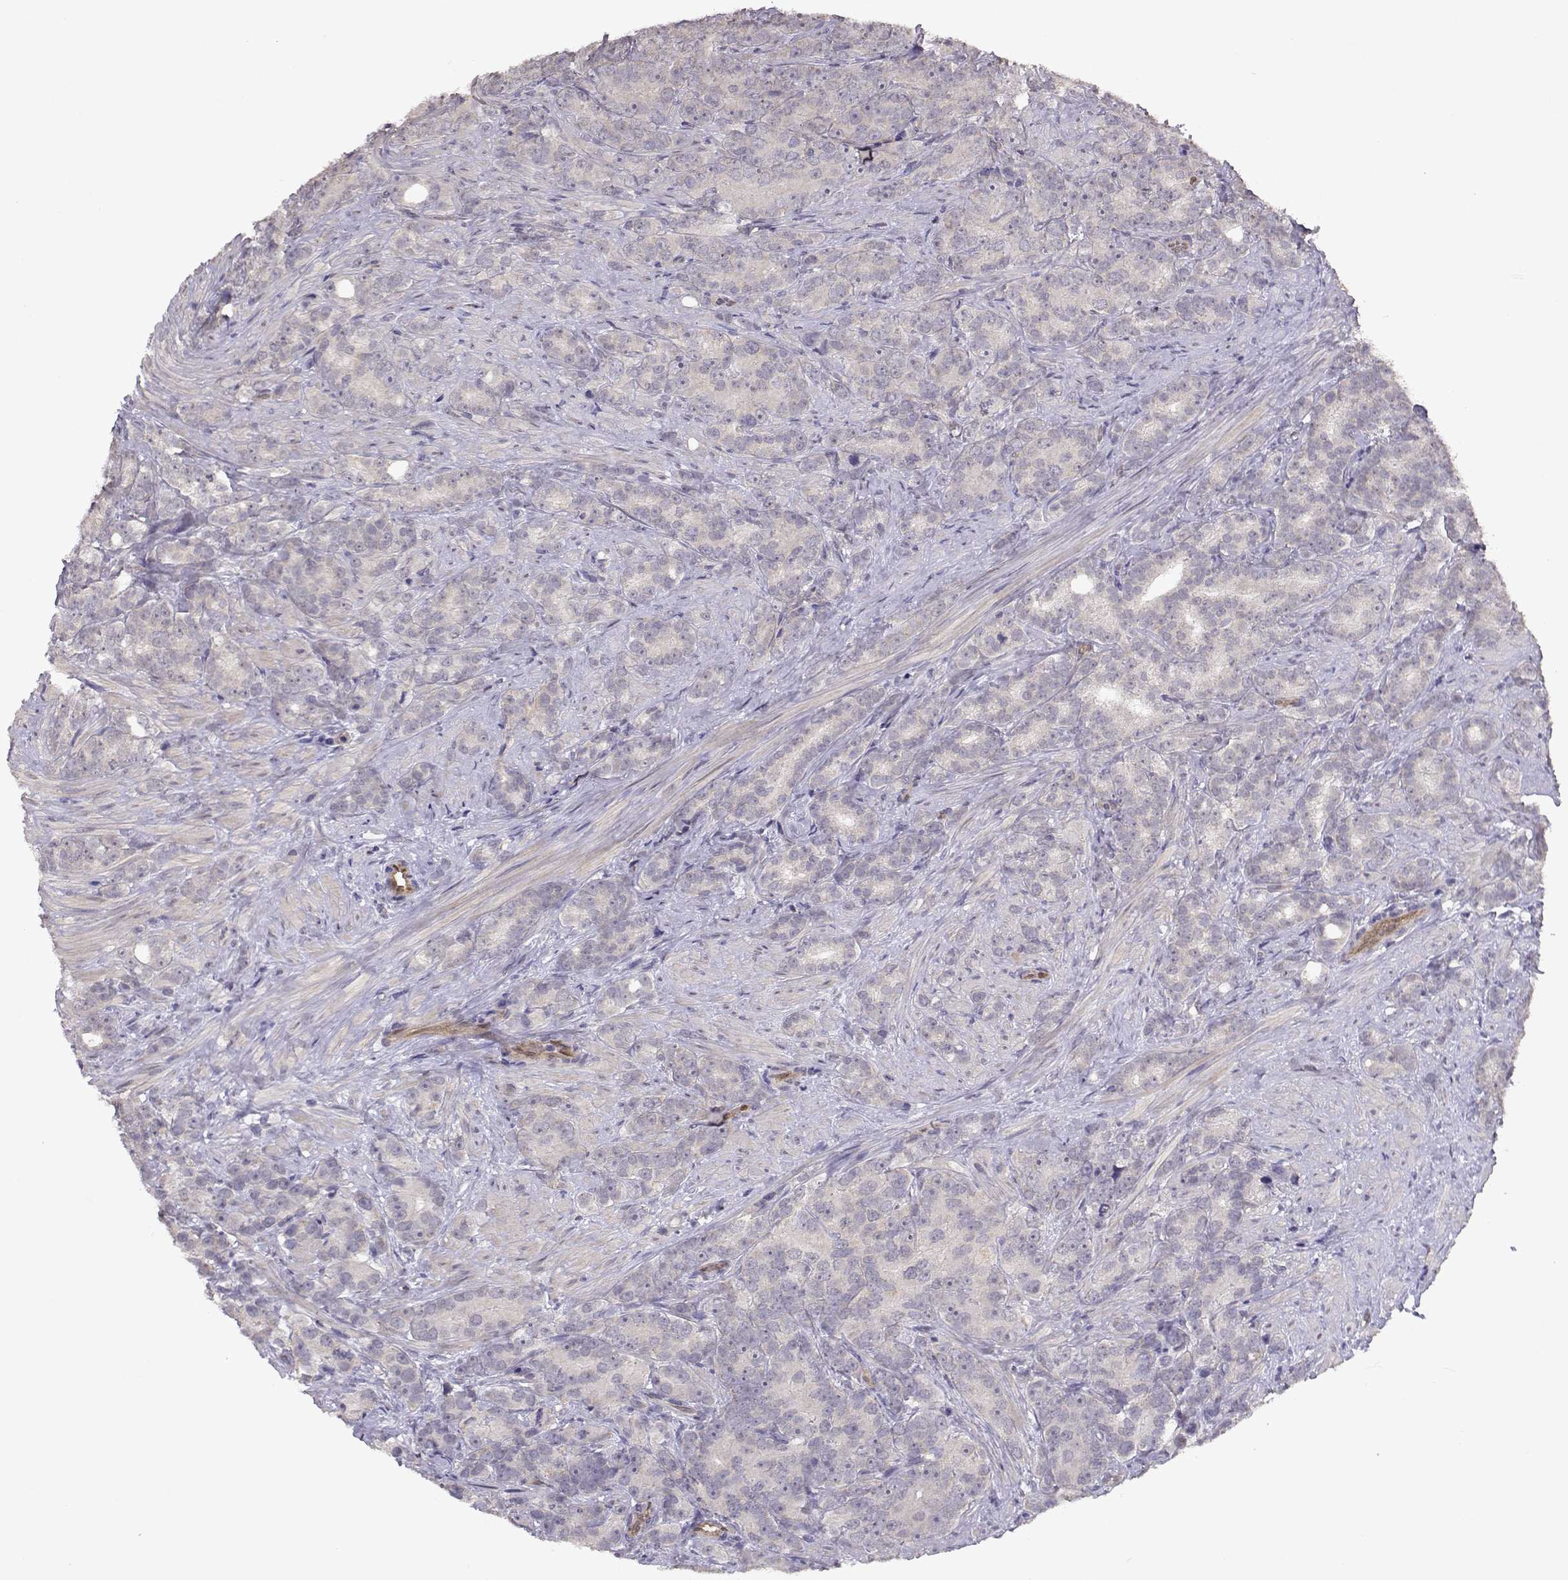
{"staining": {"intensity": "negative", "quantity": "none", "location": "none"}, "tissue": "prostate cancer", "cell_type": "Tumor cells", "image_type": "cancer", "snomed": [{"axis": "morphology", "description": "Adenocarcinoma, High grade"}, {"axis": "topography", "description": "Prostate"}], "caption": "Tumor cells are negative for protein expression in human adenocarcinoma (high-grade) (prostate).", "gene": "BMX", "patient": {"sex": "male", "age": 90}}